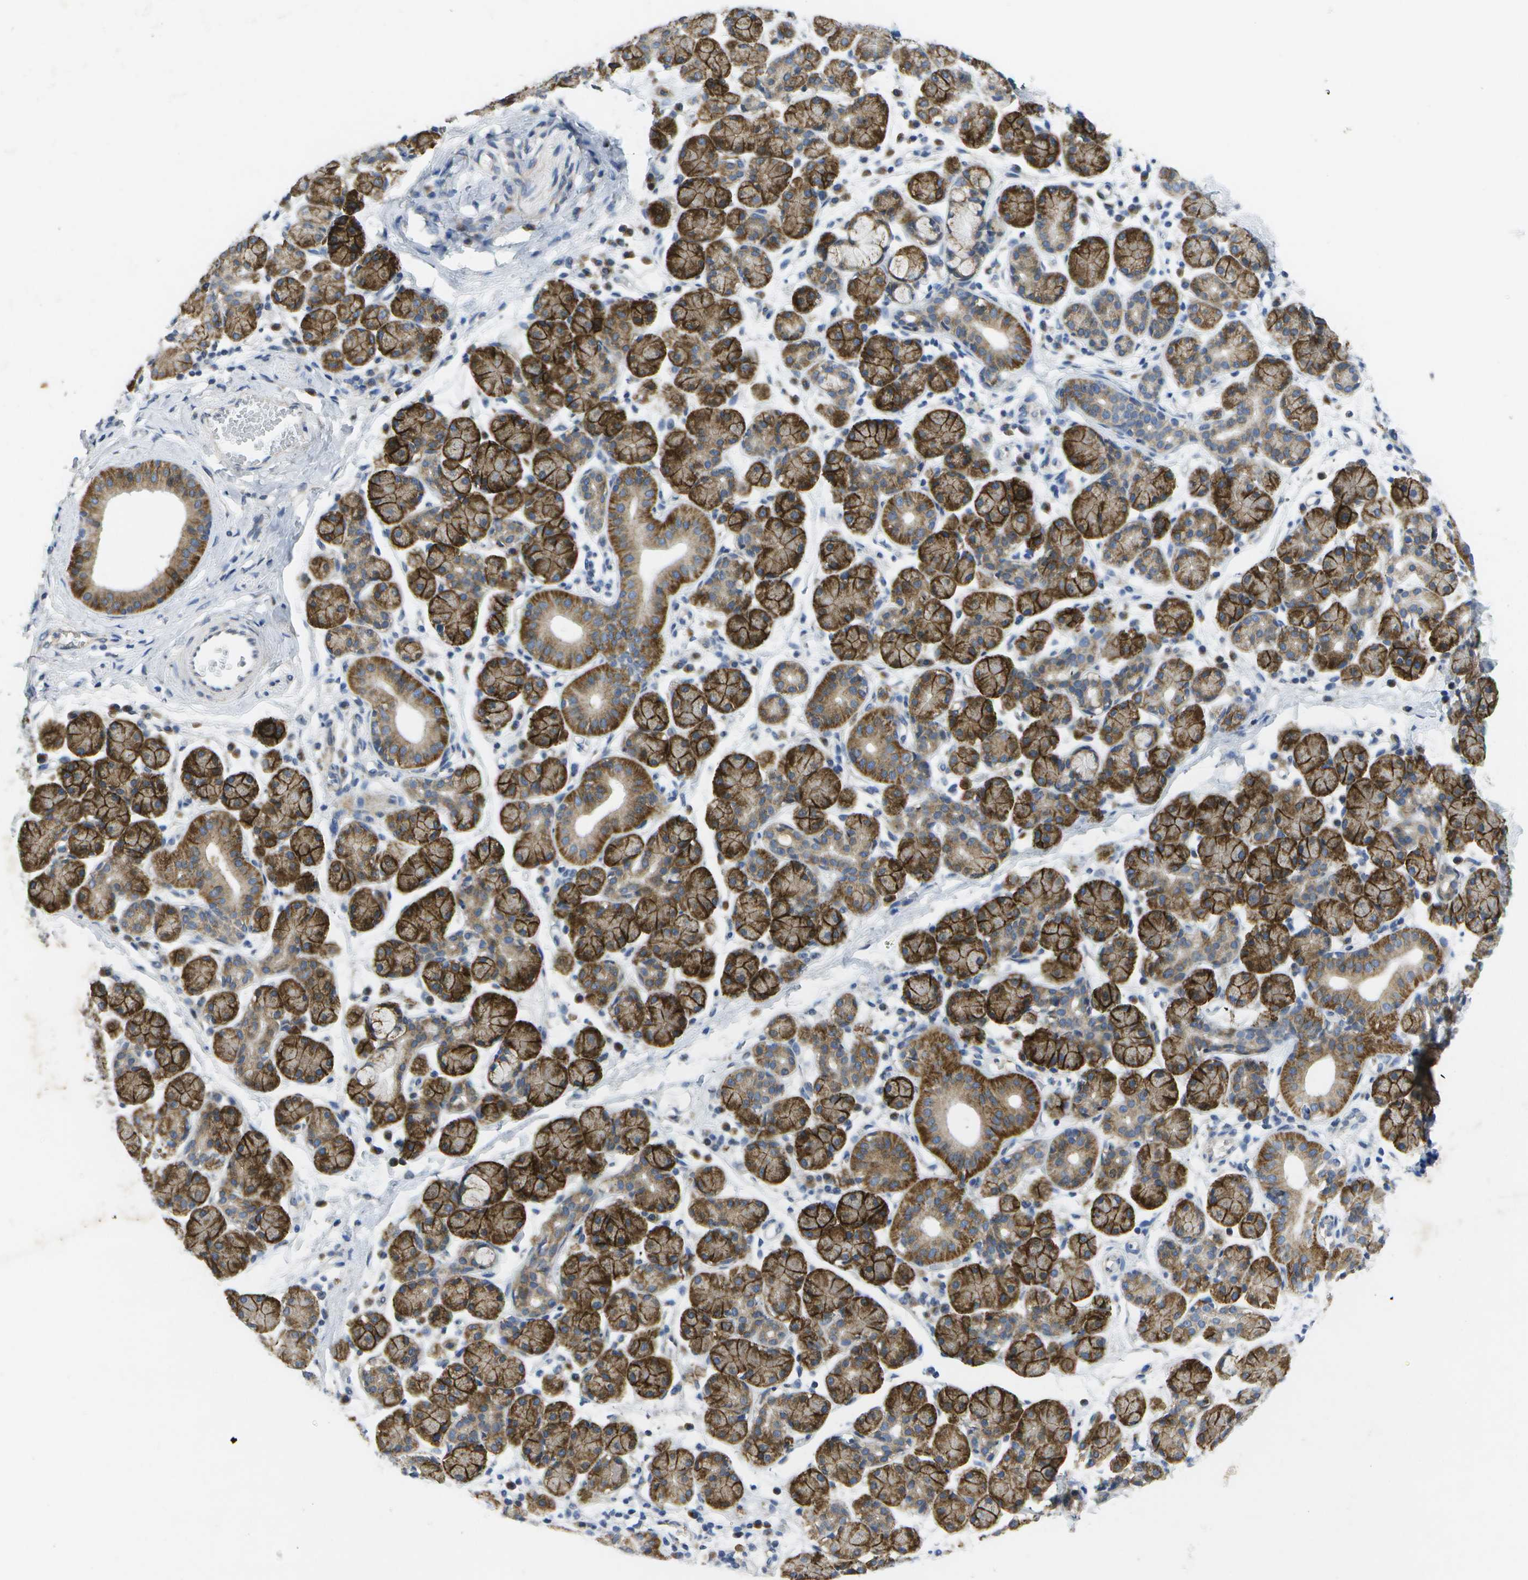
{"staining": {"intensity": "strong", "quantity": ">75%", "location": "cytoplasmic/membranous"}, "tissue": "salivary gland", "cell_type": "Glandular cells", "image_type": "normal", "snomed": [{"axis": "morphology", "description": "Normal tissue, NOS"}, {"axis": "morphology", "description": "Inflammation, NOS"}, {"axis": "topography", "description": "Lymph node"}, {"axis": "topography", "description": "Salivary gland"}], "caption": "Strong cytoplasmic/membranous protein expression is identified in about >75% of glandular cells in salivary gland. The staining is performed using DAB (3,3'-diaminobenzidine) brown chromogen to label protein expression. The nuclei are counter-stained blue using hematoxylin.", "gene": "KDELR1", "patient": {"sex": "male", "age": 3}}